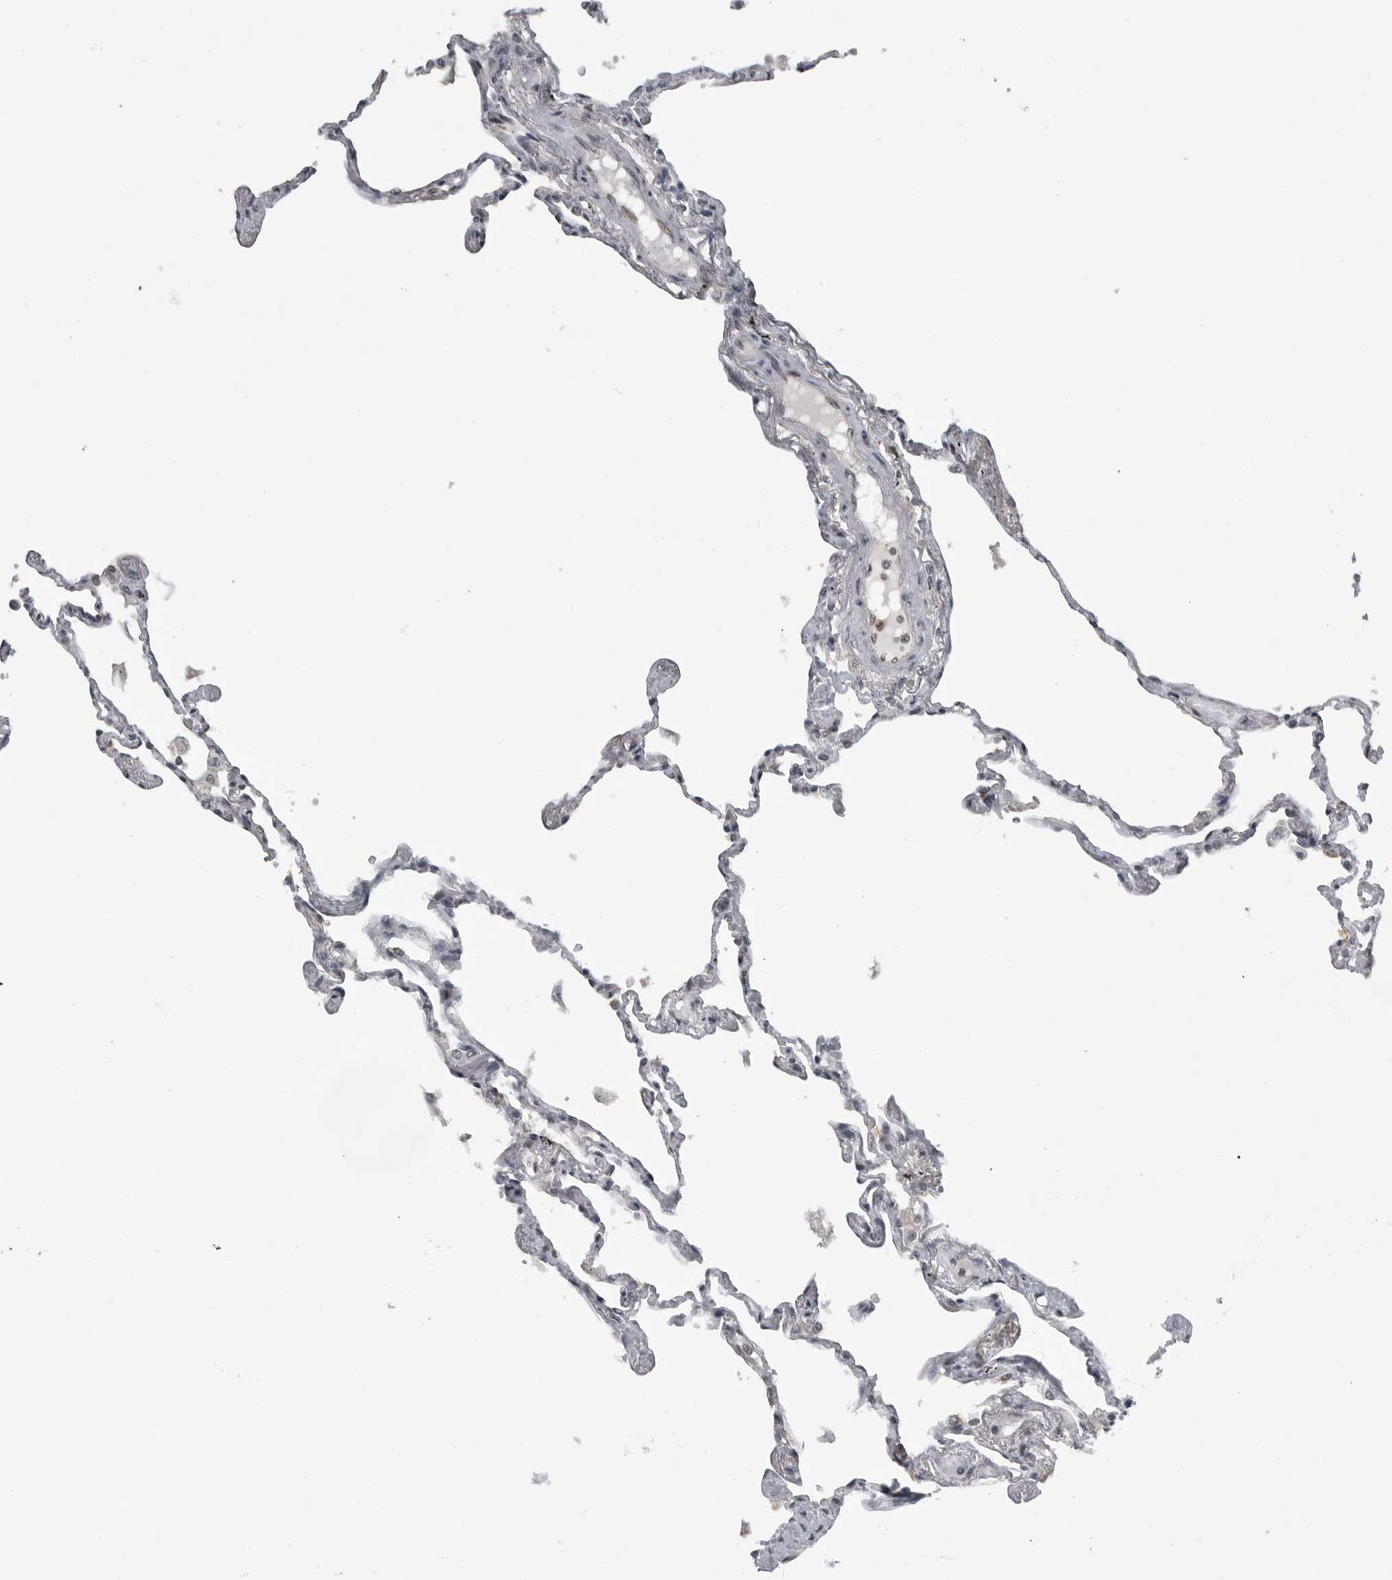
{"staining": {"intensity": "moderate", "quantity": "<25%", "location": "nuclear"}, "tissue": "lung", "cell_type": "Alveolar cells", "image_type": "normal", "snomed": [{"axis": "morphology", "description": "Normal tissue, NOS"}, {"axis": "topography", "description": "Lung"}], "caption": "Lung stained for a protein exhibits moderate nuclear positivity in alveolar cells. (IHC, brightfield microscopy, high magnification).", "gene": "C8orf58", "patient": {"sex": "female", "age": 67}}